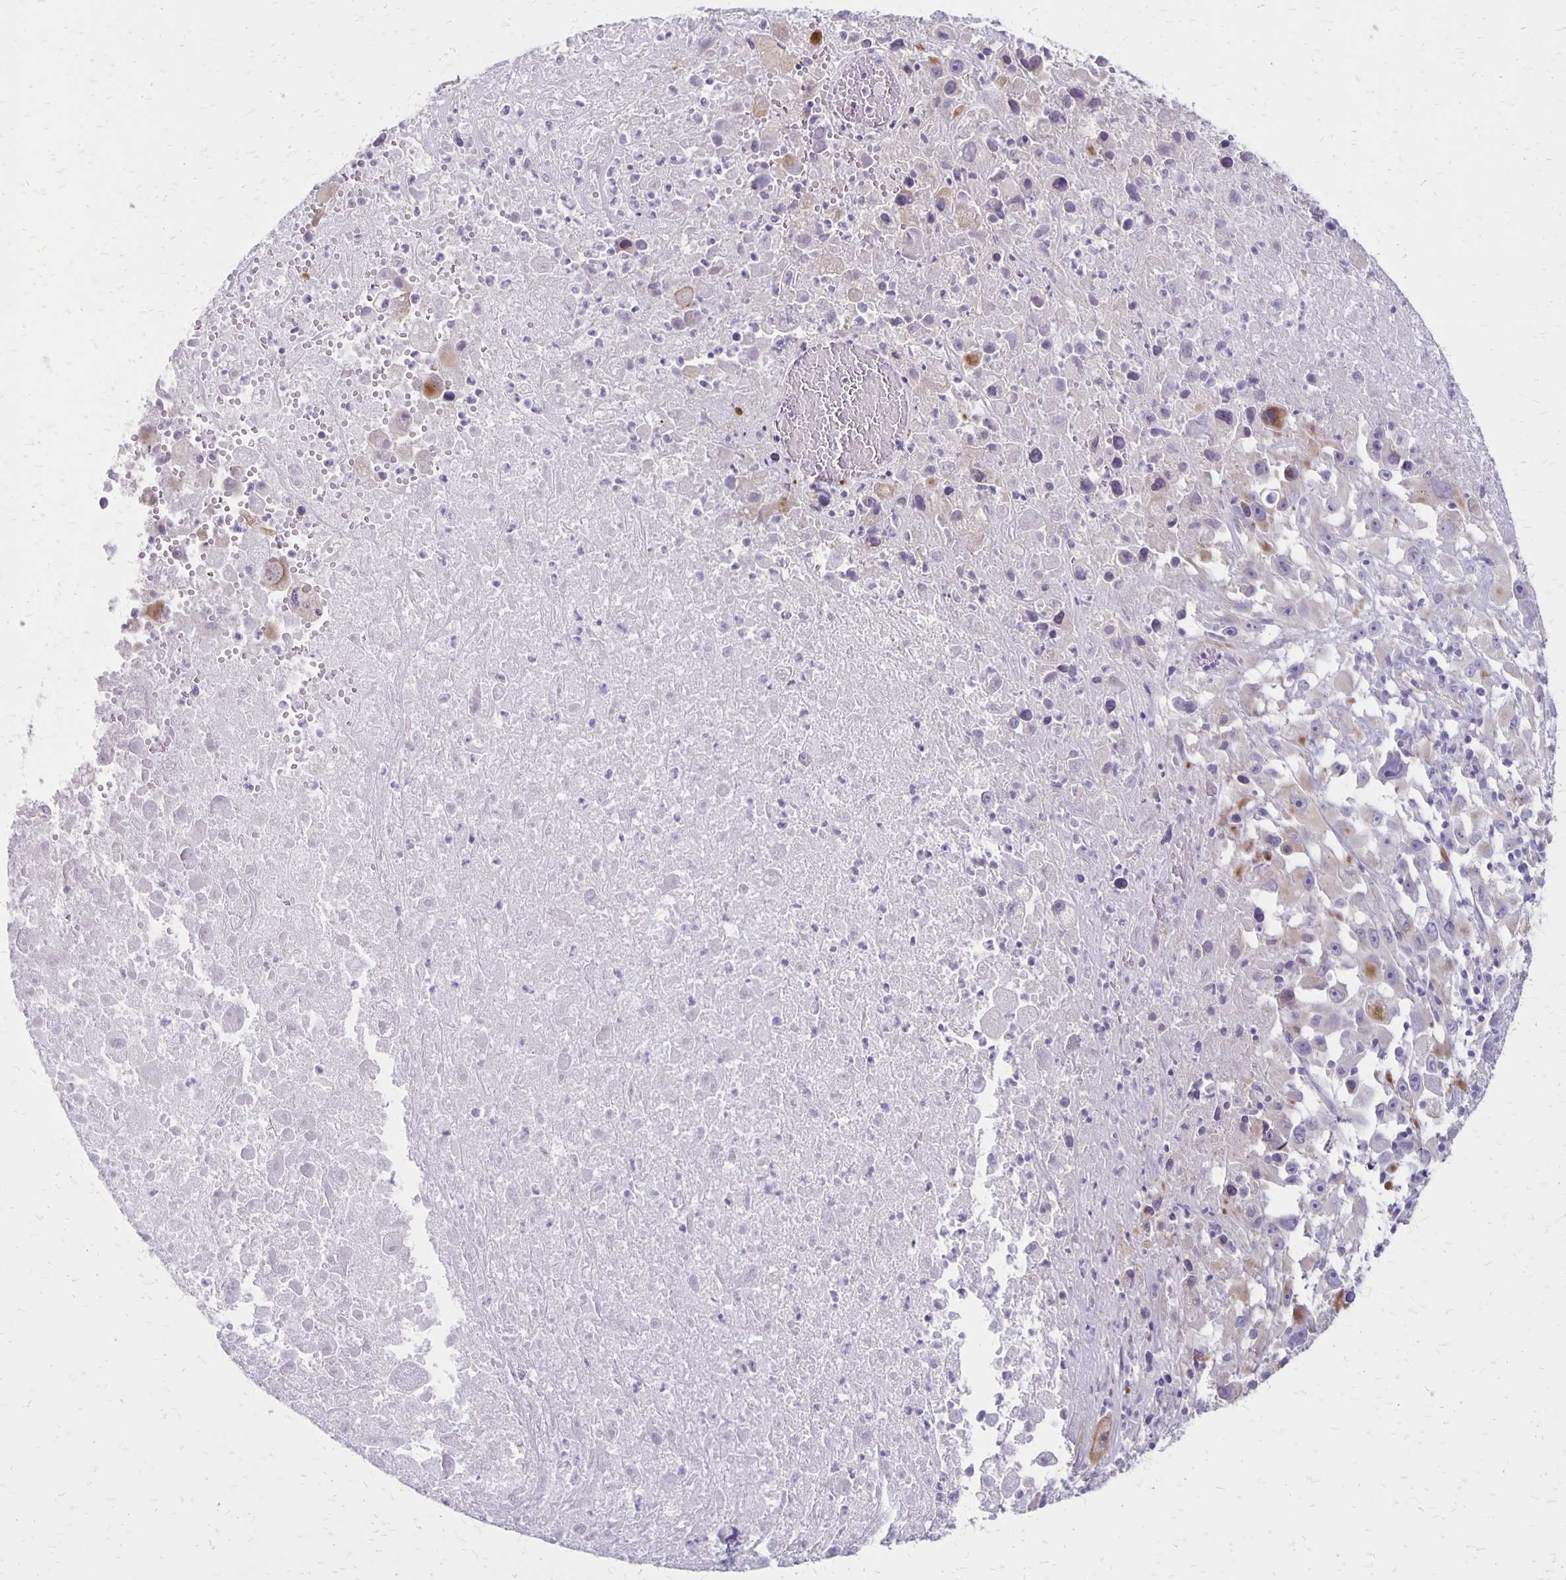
{"staining": {"intensity": "negative", "quantity": "none", "location": "none"}, "tissue": "melanoma", "cell_type": "Tumor cells", "image_type": "cancer", "snomed": [{"axis": "morphology", "description": "Malignant melanoma, Metastatic site"}, {"axis": "topography", "description": "Soft tissue"}], "caption": "The image shows no staining of tumor cells in melanoma.", "gene": "HOMER1", "patient": {"sex": "male", "age": 50}}